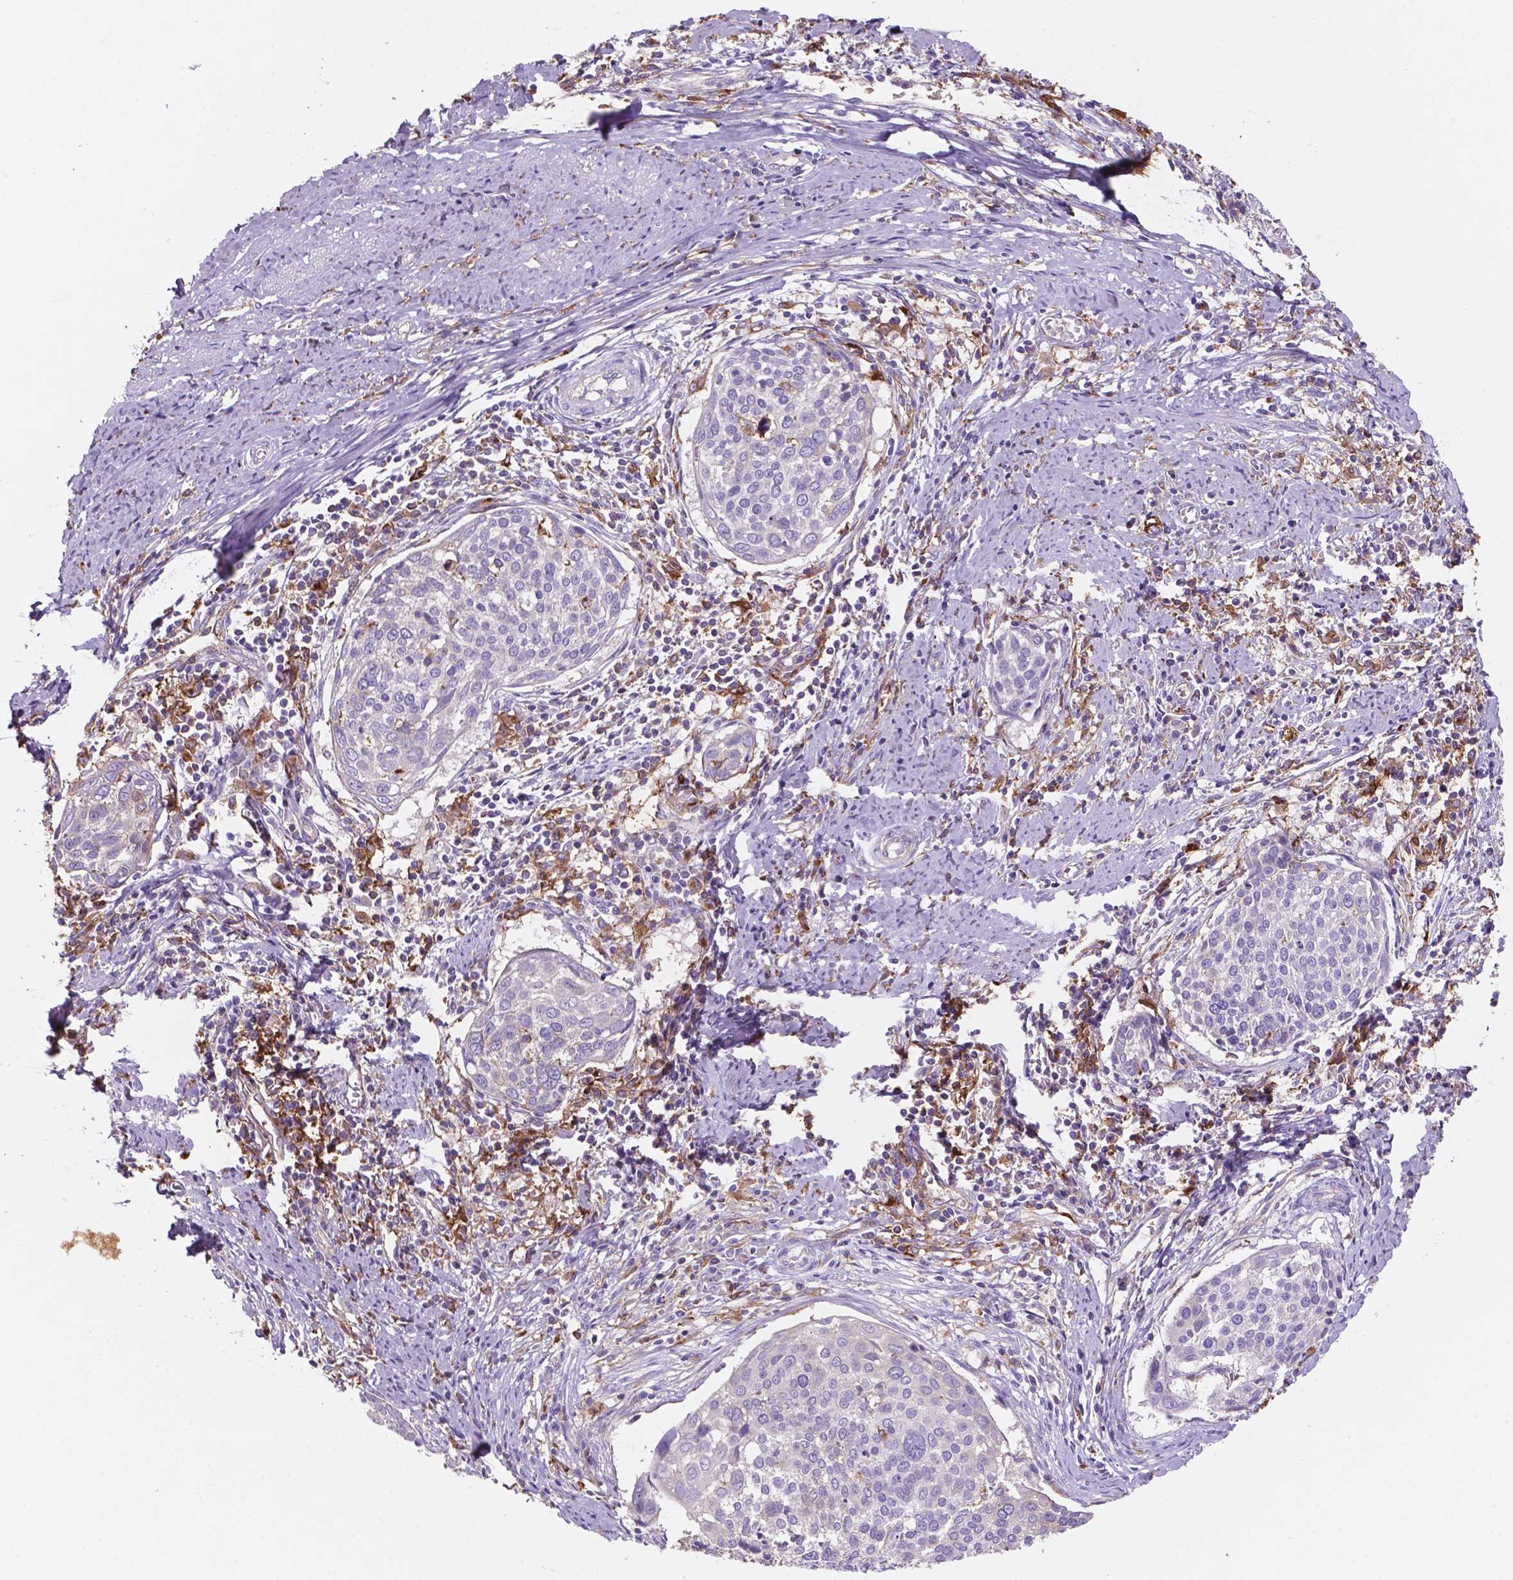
{"staining": {"intensity": "negative", "quantity": "none", "location": "none"}, "tissue": "cervical cancer", "cell_type": "Tumor cells", "image_type": "cancer", "snomed": [{"axis": "morphology", "description": "Squamous cell carcinoma, NOS"}, {"axis": "topography", "description": "Cervix"}], "caption": "Immunohistochemistry micrograph of cervical cancer (squamous cell carcinoma) stained for a protein (brown), which demonstrates no expression in tumor cells. The staining is performed using DAB (3,3'-diaminobenzidine) brown chromogen with nuclei counter-stained in using hematoxylin.", "gene": "MKRN2OS", "patient": {"sex": "female", "age": 39}}